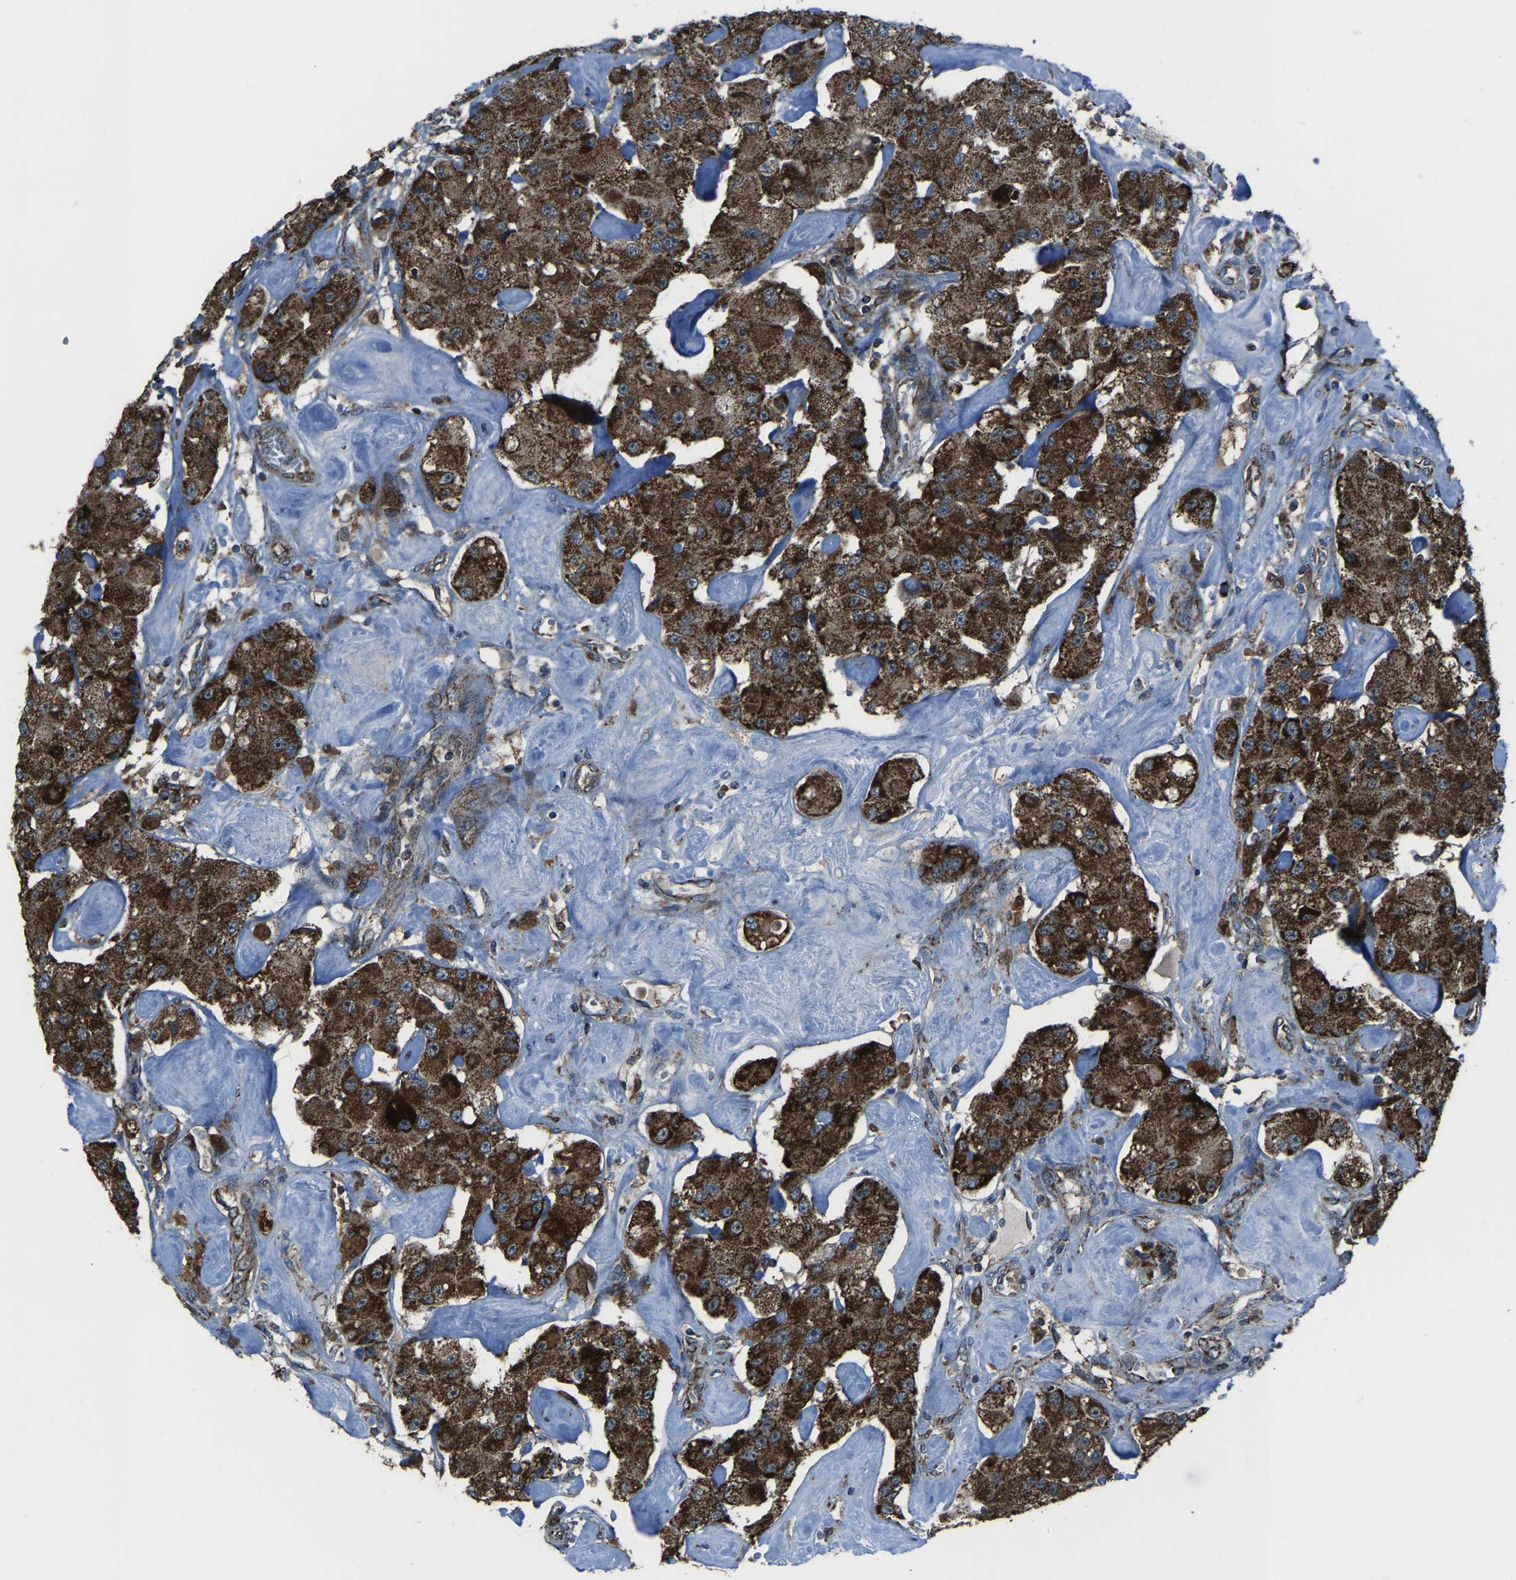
{"staining": {"intensity": "strong", "quantity": ">75%", "location": "cytoplasmic/membranous"}, "tissue": "carcinoid", "cell_type": "Tumor cells", "image_type": "cancer", "snomed": [{"axis": "morphology", "description": "Carcinoid, malignant, NOS"}, {"axis": "topography", "description": "Pancreas"}], "caption": "Immunohistochemical staining of carcinoid reveals high levels of strong cytoplasmic/membranous protein staining in approximately >75% of tumor cells. (Brightfield microscopy of DAB IHC at high magnification).", "gene": "AKR1A1", "patient": {"sex": "male", "age": 41}}